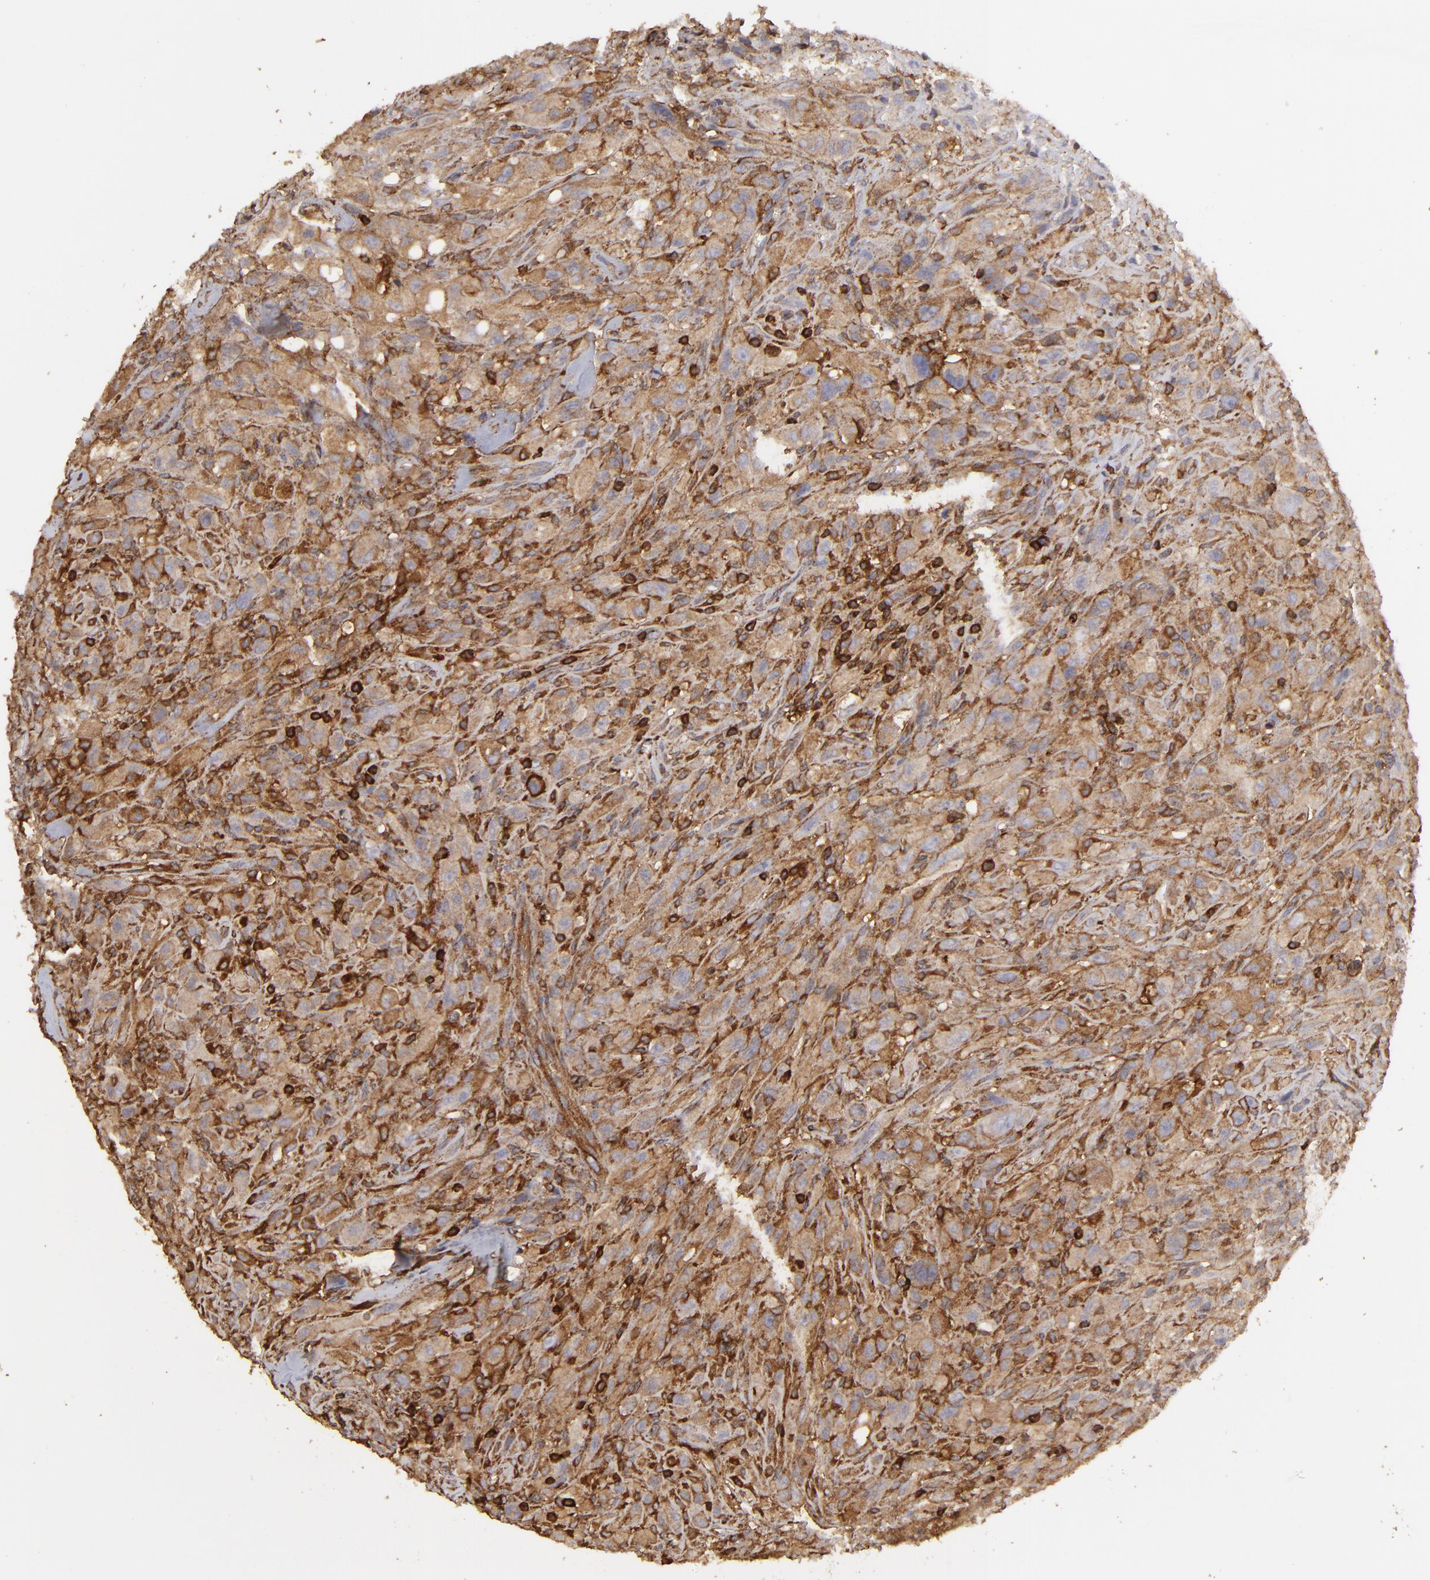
{"staining": {"intensity": "moderate", "quantity": ">75%", "location": "cytoplasmic/membranous"}, "tissue": "glioma", "cell_type": "Tumor cells", "image_type": "cancer", "snomed": [{"axis": "morphology", "description": "Glioma, malignant, High grade"}, {"axis": "topography", "description": "Brain"}], "caption": "Immunohistochemistry (IHC) micrograph of neoplastic tissue: glioma stained using immunohistochemistry demonstrates medium levels of moderate protein expression localized specifically in the cytoplasmic/membranous of tumor cells, appearing as a cytoplasmic/membranous brown color.", "gene": "ACTB", "patient": {"sex": "male", "age": 48}}